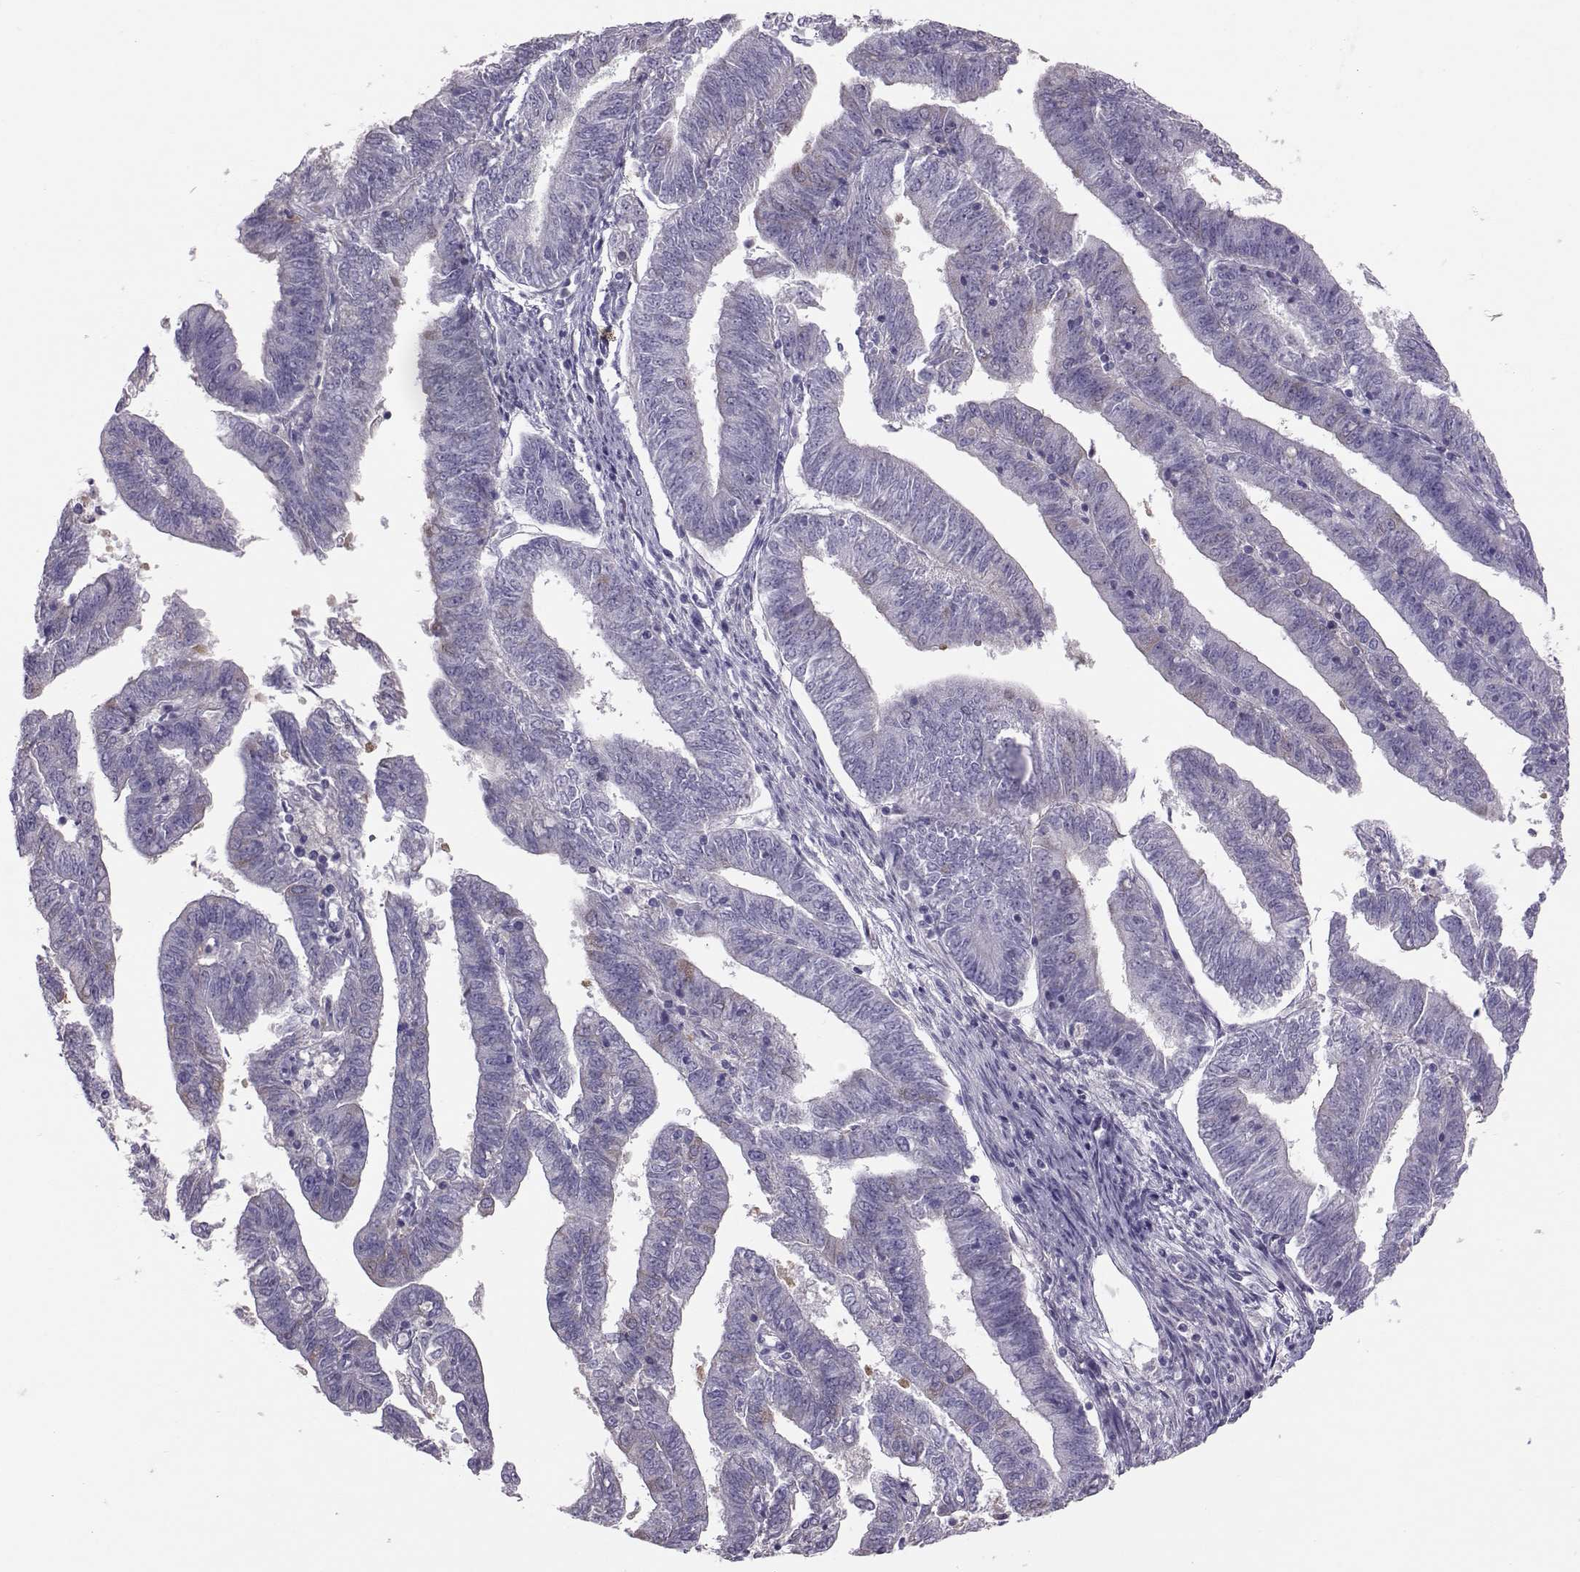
{"staining": {"intensity": "weak", "quantity": "<25%", "location": "cytoplasmic/membranous"}, "tissue": "endometrial cancer", "cell_type": "Tumor cells", "image_type": "cancer", "snomed": [{"axis": "morphology", "description": "Adenocarcinoma, NOS"}, {"axis": "topography", "description": "Endometrium"}], "caption": "High power microscopy image of an IHC histopathology image of adenocarcinoma (endometrial), revealing no significant staining in tumor cells.", "gene": "DNAAF1", "patient": {"sex": "female", "age": 82}}